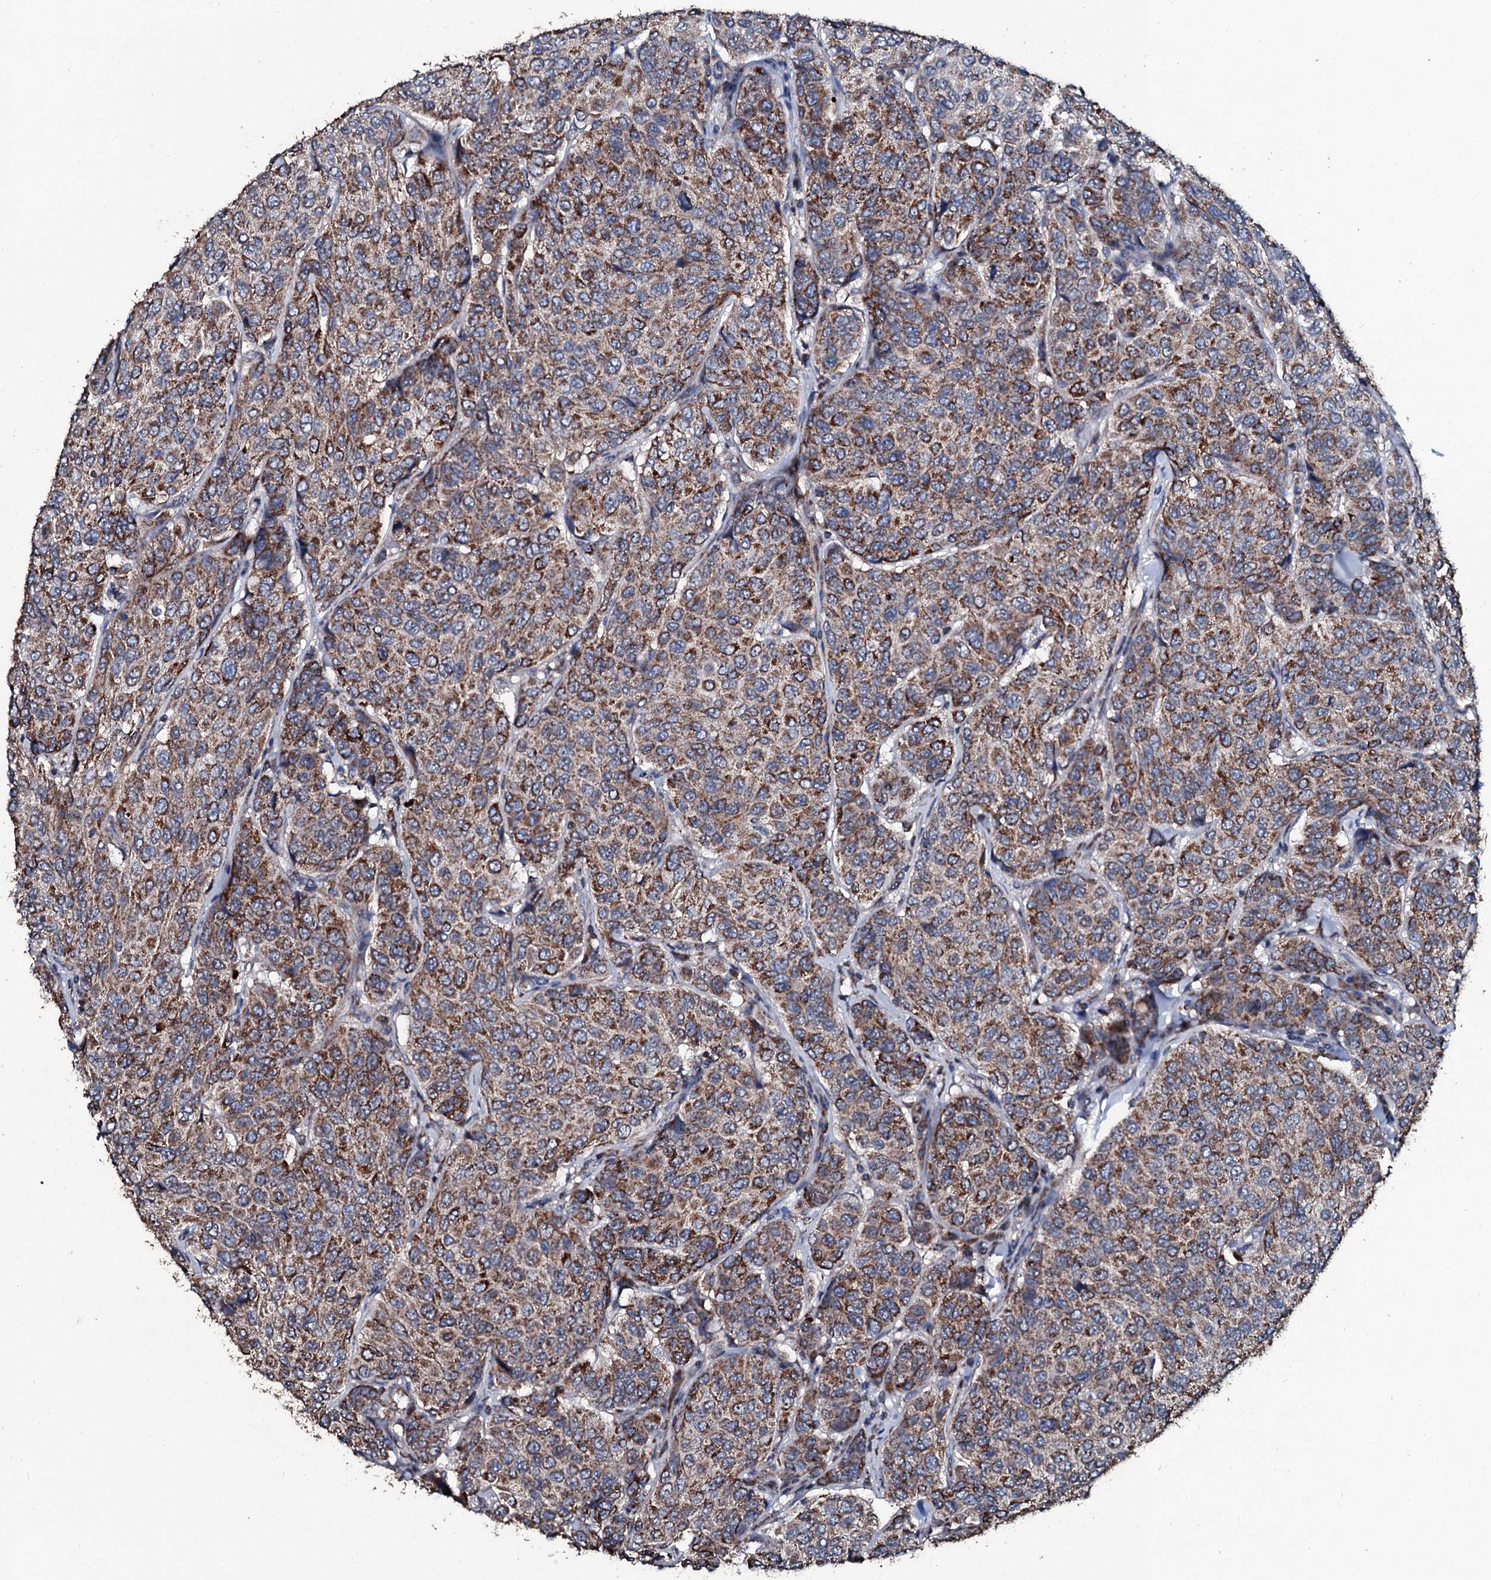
{"staining": {"intensity": "moderate", "quantity": ">75%", "location": "cytoplasmic/membranous"}, "tissue": "breast cancer", "cell_type": "Tumor cells", "image_type": "cancer", "snomed": [{"axis": "morphology", "description": "Duct carcinoma"}, {"axis": "topography", "description": "Breast"}], "caption": "A high-resolution image shows immunohistochemistry staining of breast cancer, which displays moderate cytoplasmic/membranous positivity in about >75% of tumor cells. The protein of interest is shown in brown color, while the nuclei are stained blue.", "gene": "DYNC2I2", "patient": {"sex": "female", "age": 55}}